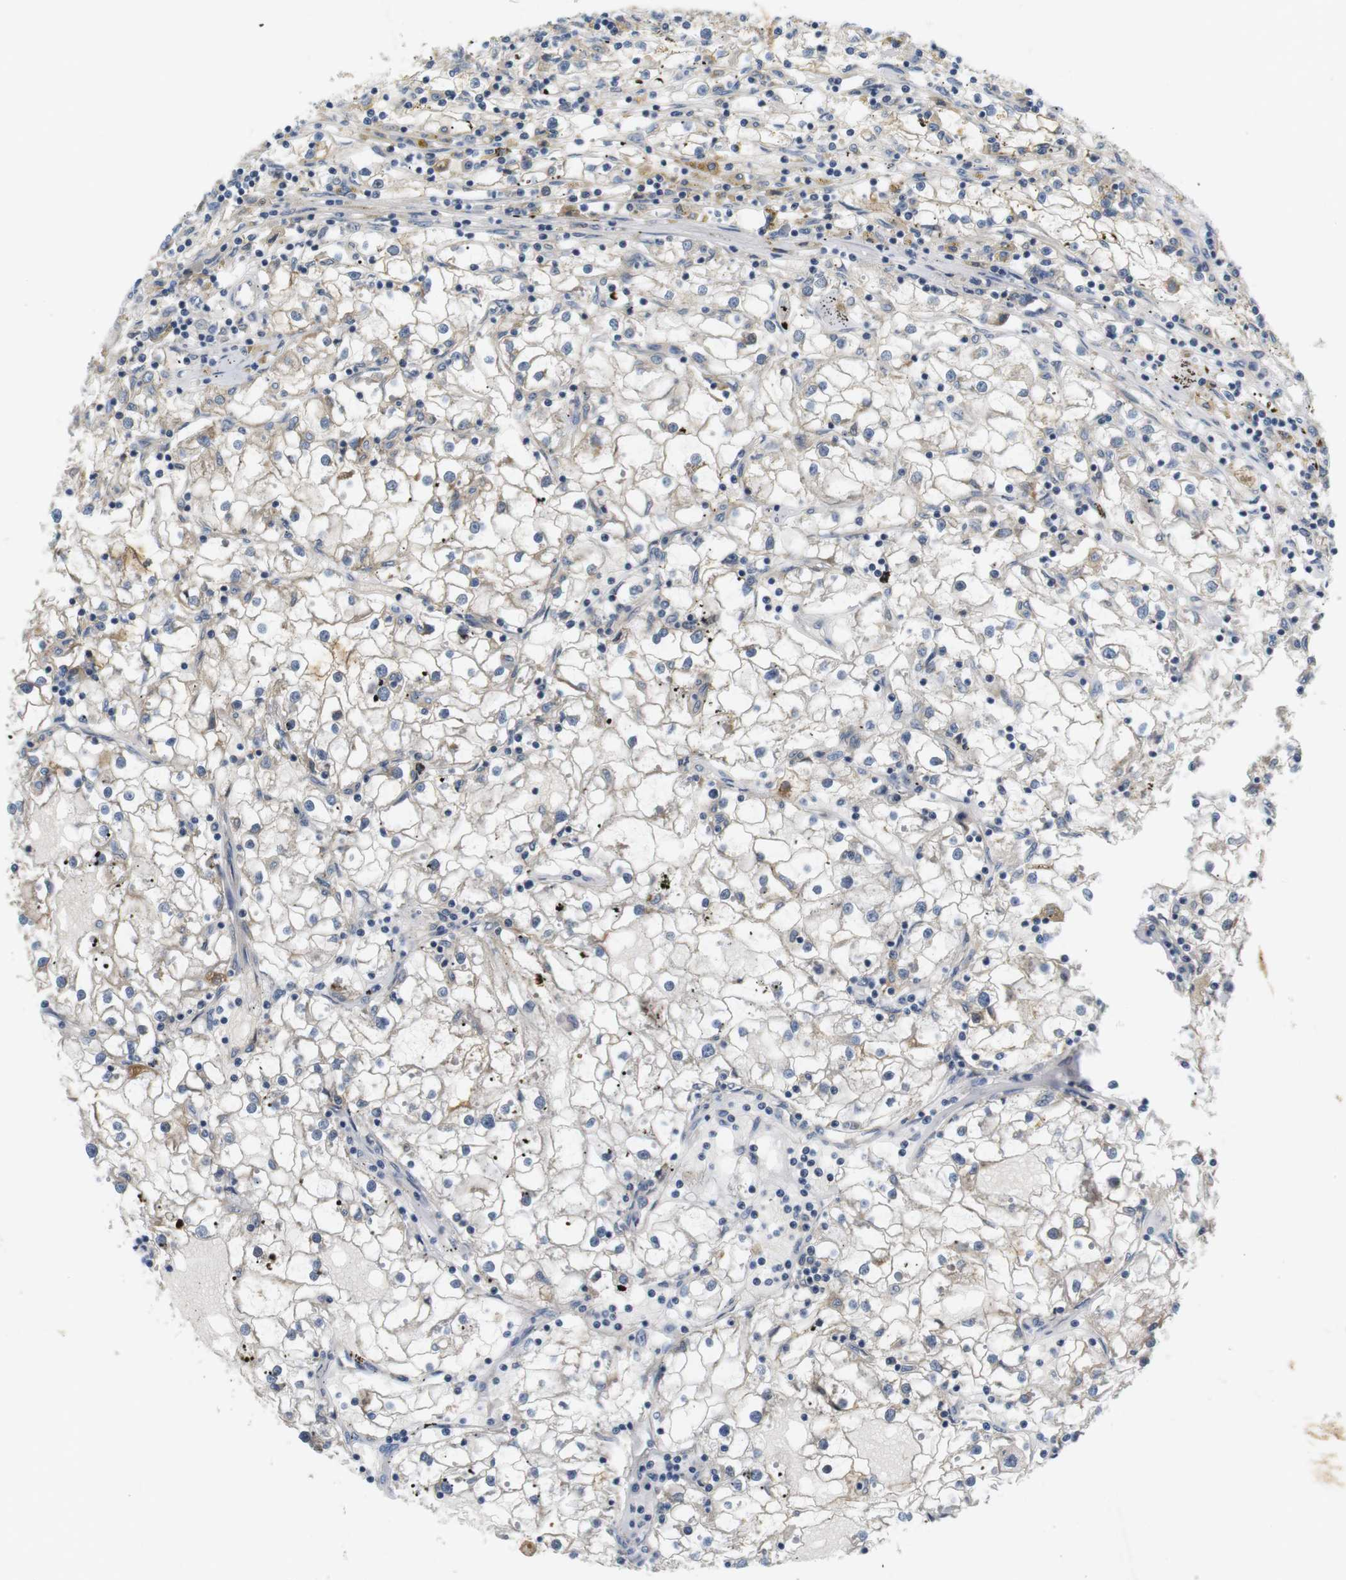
{"staining": {"intensity": "weak", "quantity": "<25%", "location": "cytoplasmic/membranous"}, "tissue": "renal cancer", "cell_type": "Tumor cells", "image_type": "cancer", "snomed": [{"axis": "morphology", "description": "Adenocarcinoma, NOS"}, {"axis": "topography", "description": "Kidney"}], "caption": "There is no significant expression in tumor cells of adenocarcinoma (renal).", "gene": "SLC30A1", "patient": {"sex": "male", "age": 56}}